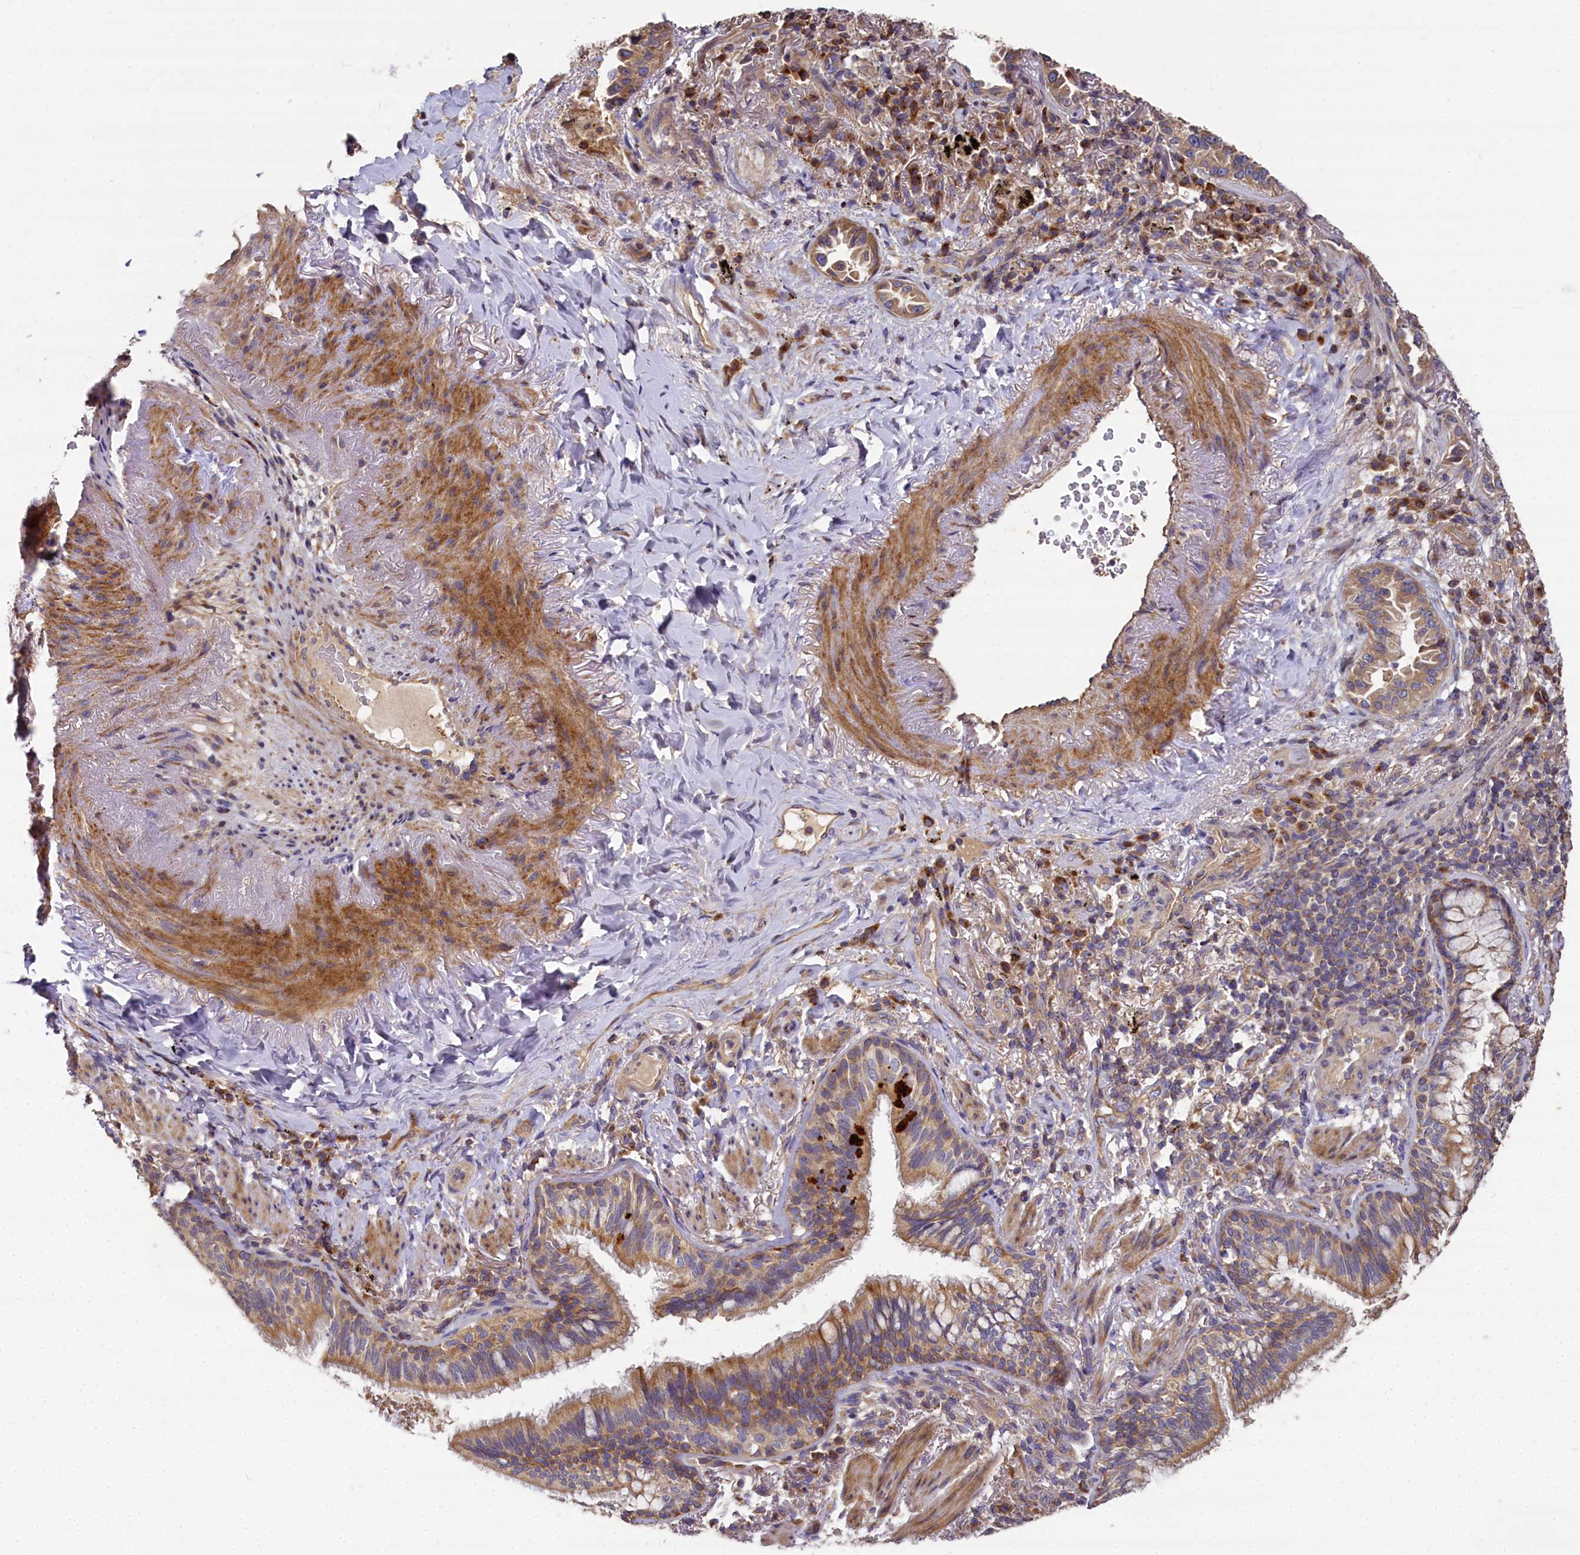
{"staining": {"intensity": "moderate", "quantity": ">75%", "location": "cytoplasmic/membranous"}, "tissue": "lung cancer", "cell_type": "Tumor cells", "image_type": "cancer", "snomed": [{"axis": "morphology", "description": "Adenocarcinoma, NOS"}, {"axis": "topography", "description": "Lung"}], "caption": "IHC (DAB) staining of human adenocarcinoma (lung) displays moderate cytoplasmic/membranous protein positivity in approximately >75% of tumor cells. Using DAB (brown) and hematoxylin (blue) stains, captured at high magnification using brightfield microscopy.", "gene": "SPRYD3", "patient": {"sex": "female", "age": 69}}